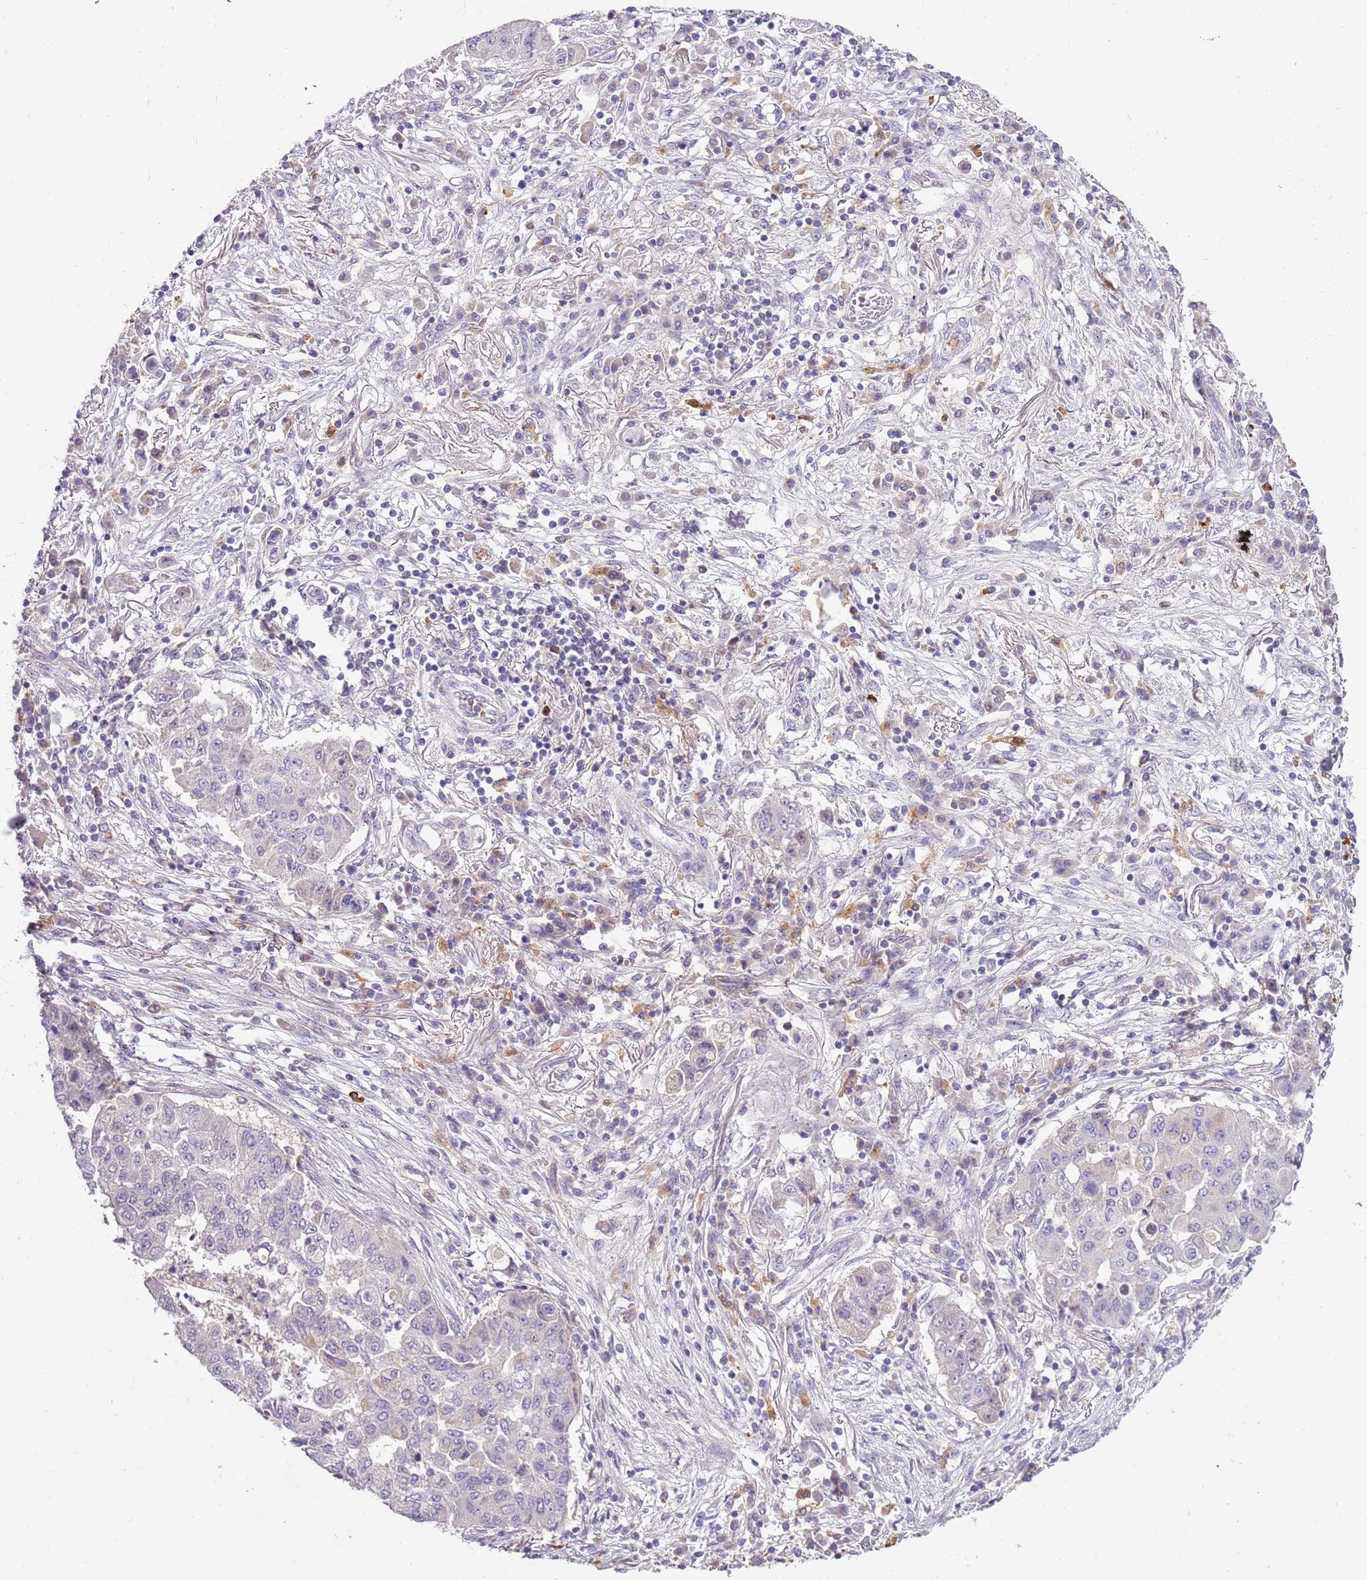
{"staining": {"intensity": "negative", "quantity": "none", "location": "none"}, "tissue": "lung cancer", "cell_type": "Tumor cells", "image_type": "cancer", "snomed": [{"axis": "morphology", "description": "Squamous cell carcinoma, NOS"}, {"axis": "topography", "description": "Lung"}], "caption": "A high-resolution photomicrograph shows immunohistochemistry staining of lung squamous cell carcinoma, which reveals no significant staining in tumor cells. Nuclei are stained in blue.", "gene": "SCAMP5", "patient": {"sex": "male", "age": 74}}